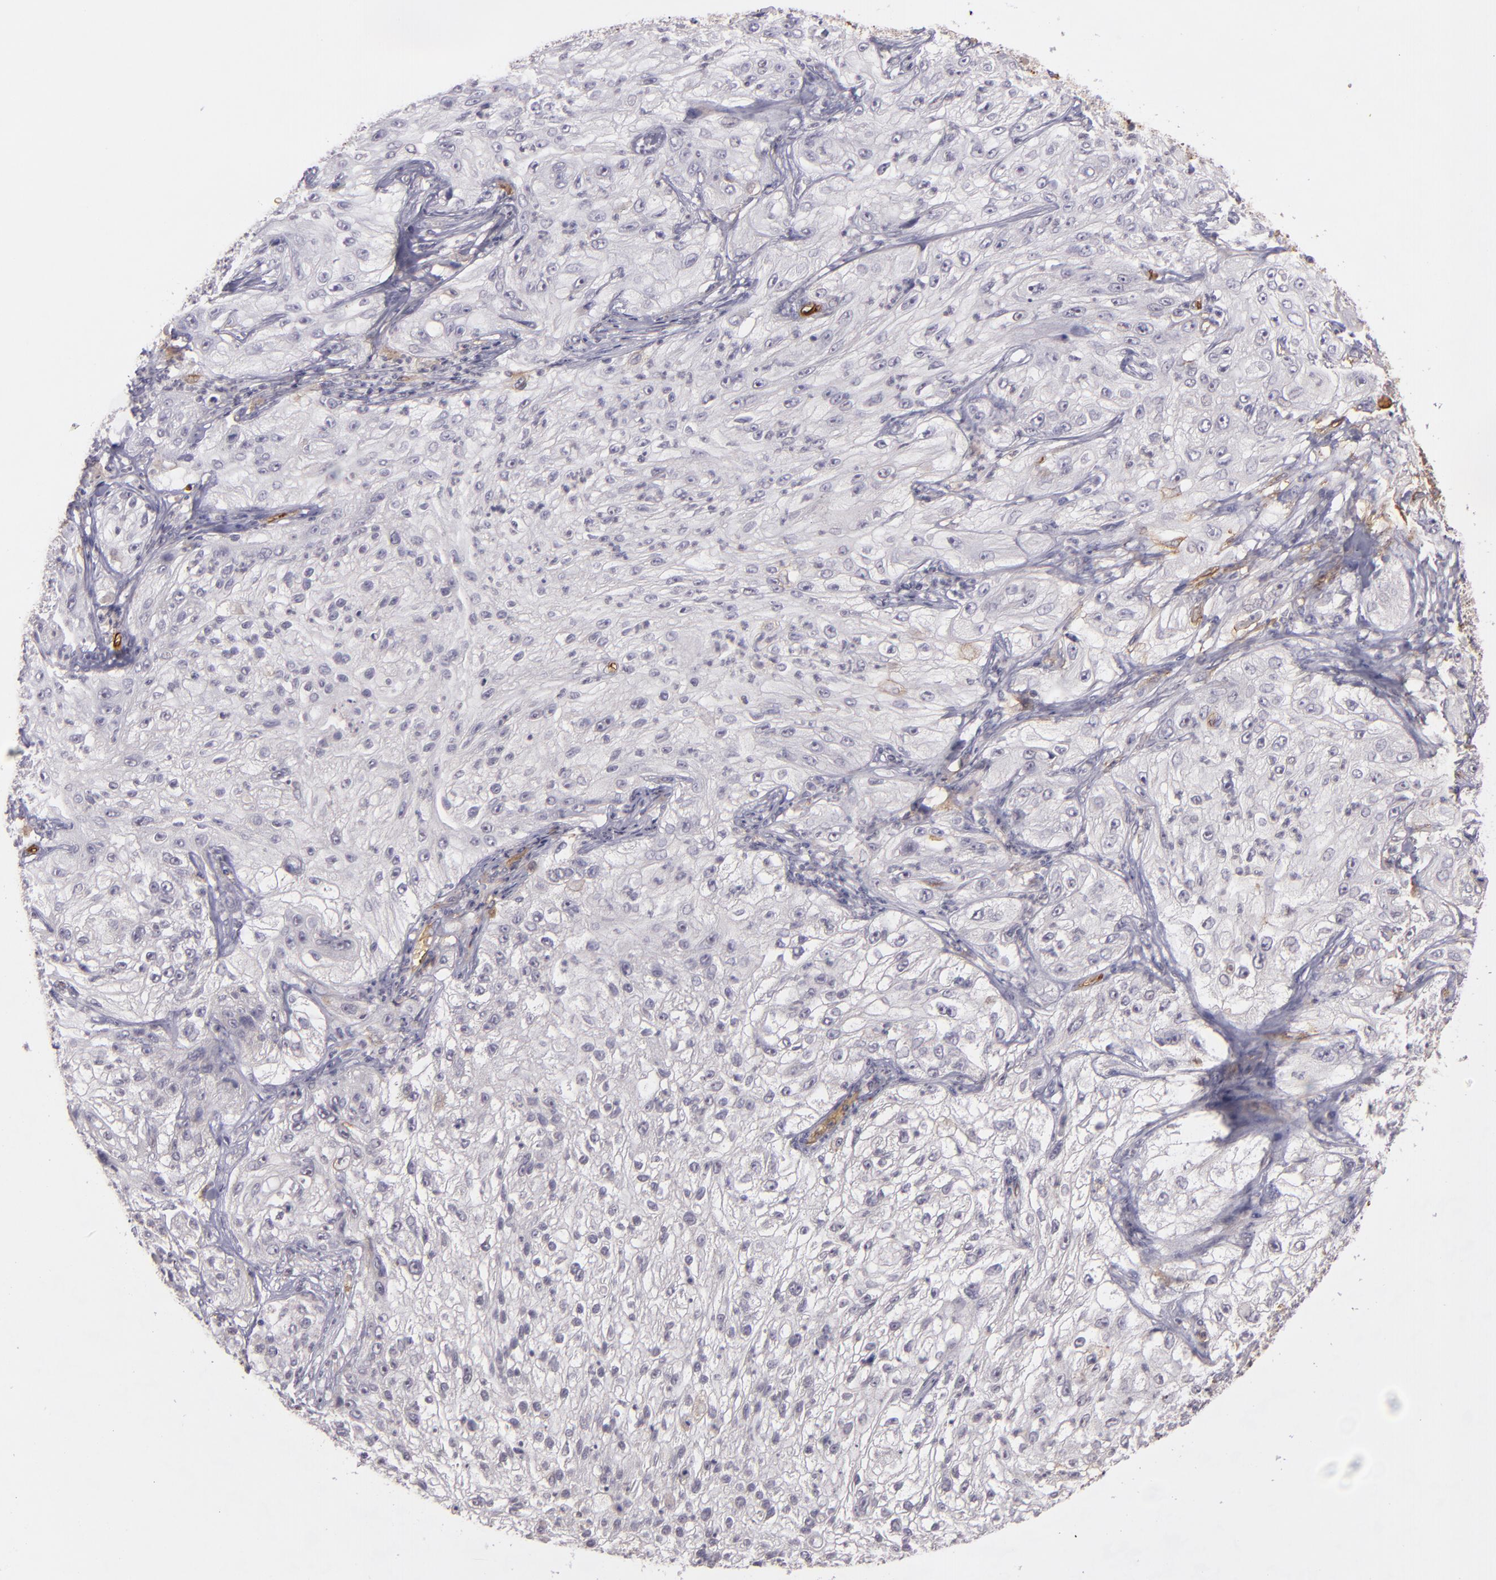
{"staining": {"intensity": "negative", "quantity": "none", "location": "none"}, "tissue": "lung cancer", "cell_type": "Tumor cells", "image_type": "cancer", "snomed": [{"axis": "morphology", "description": "Inflammation, NOS"}, {"axis": "morphology", "description": "Squamous cell carcinoma, NOS"}, {"axis": "topography", "description": "Lymph node"}, {"axis": "topography", "description": "Soft tissue"}, {"axis": "topography", "description": "Lung"}], "caption": "High magnification brightfield microscopy of squamous cell carcinoma (lung) stained with DAB (3,3'-diaminobenzidine) (brown) and counterstained with hematoxylin (blue): tumor cells show no significant staining.", "gene": "ACE", "patient": {"sex": "male", "age": 66}}